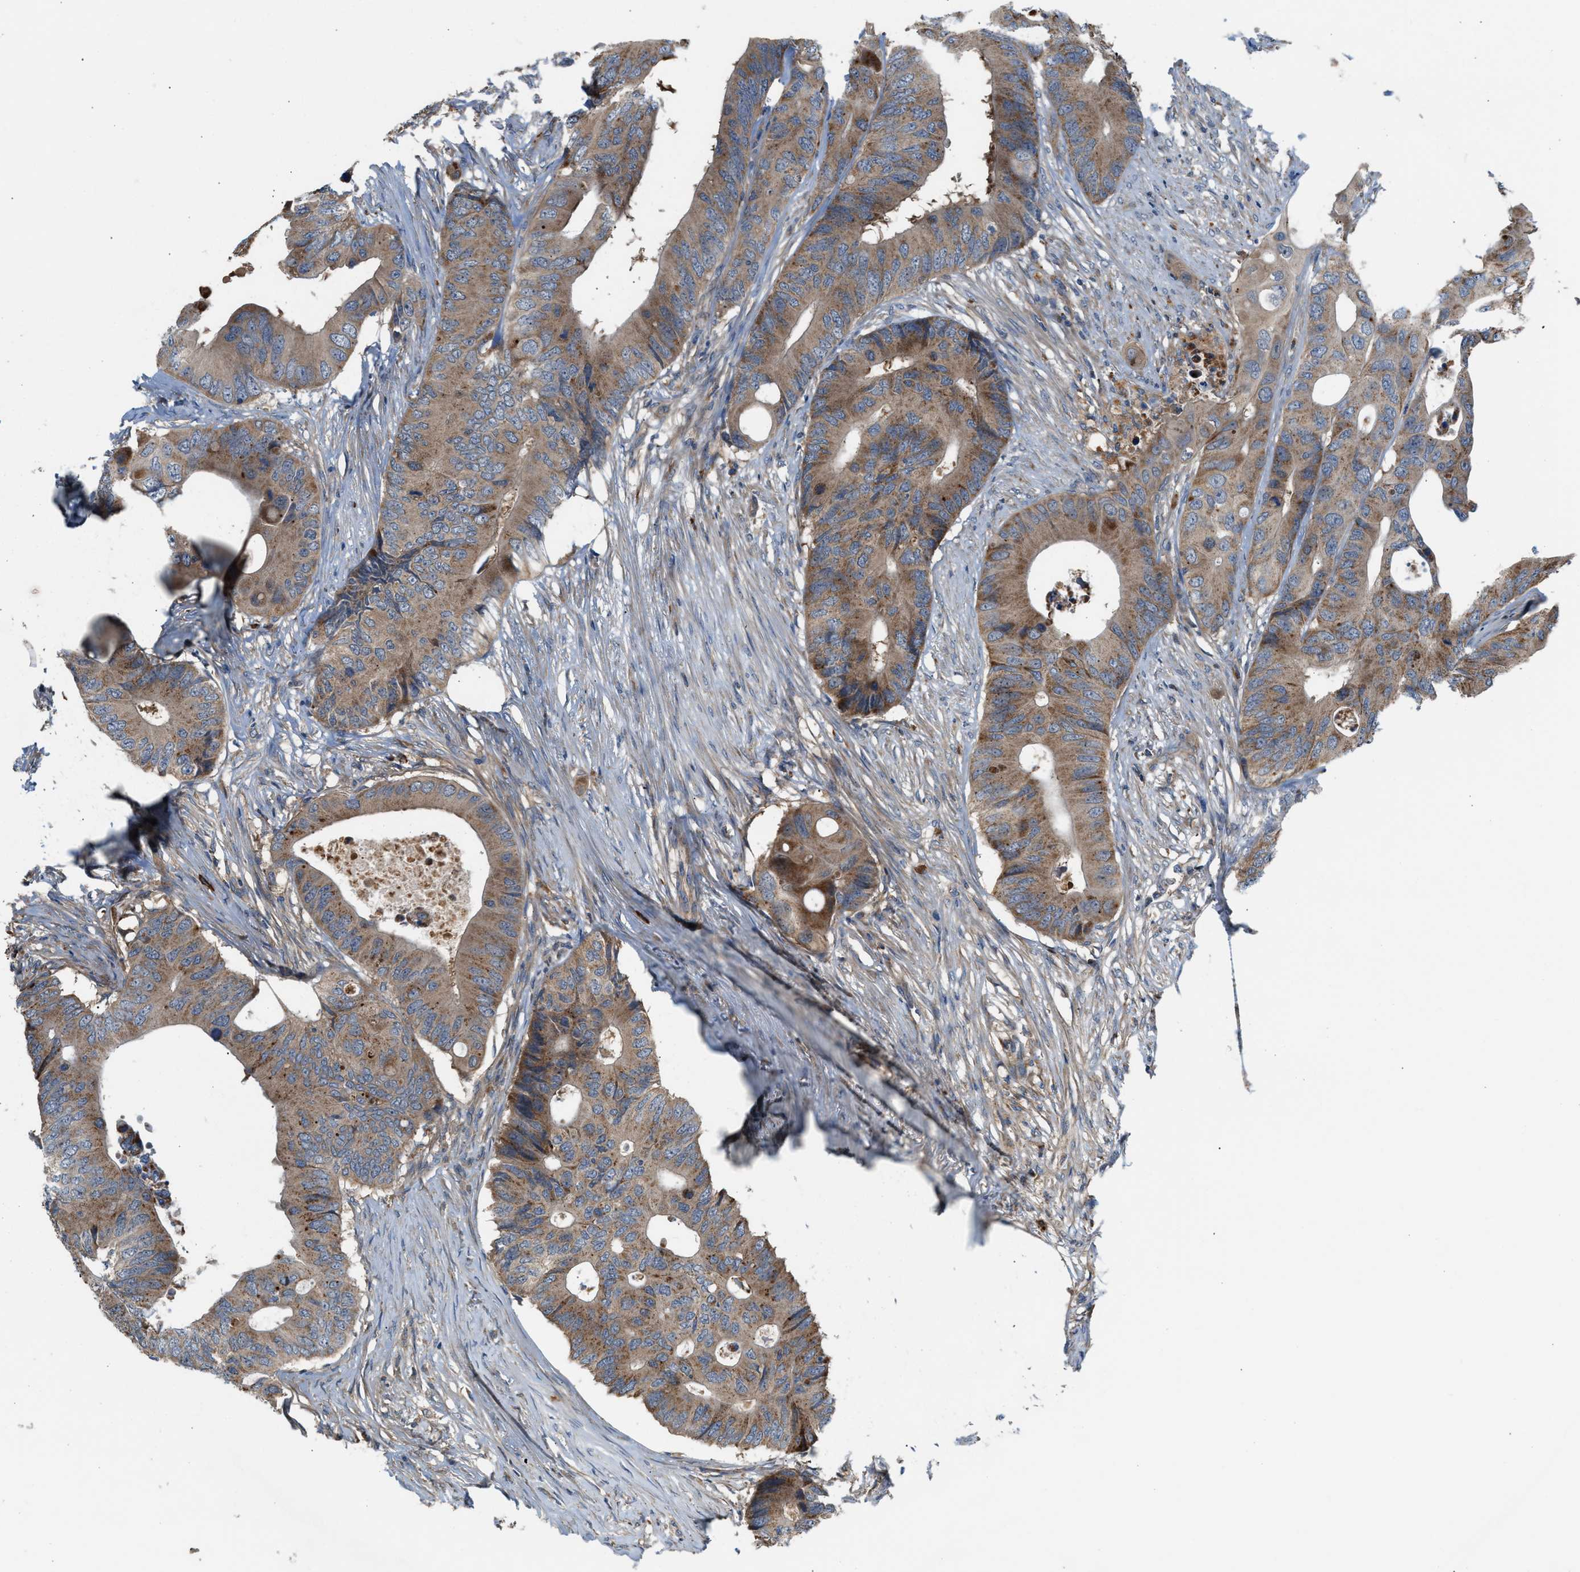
{"staining": {"intensity": "moderate", "quantity": ">75%", "location": "cytoplasmic/membranous"}, "tissue": "colorectal cancer", "cell_type": "Tumor cells", "image_type": "cancer", "snomed": [{"axis": "morphology", "description": "Adenocarcinoma, NOS"}, {"axis": "topography", "description": "Colon"}], "caption": "IHC image of neoplastic tissue: colorectal cancer stained using IHC exhibits medium levels of moderate protein expression localized specifically in the cytoplasmic/membranous of tumor cells, appearing as a cytoplasmic/membranous brown color.", "gene": "PDCL", "patient": {"sex": "male", "age": 71}}